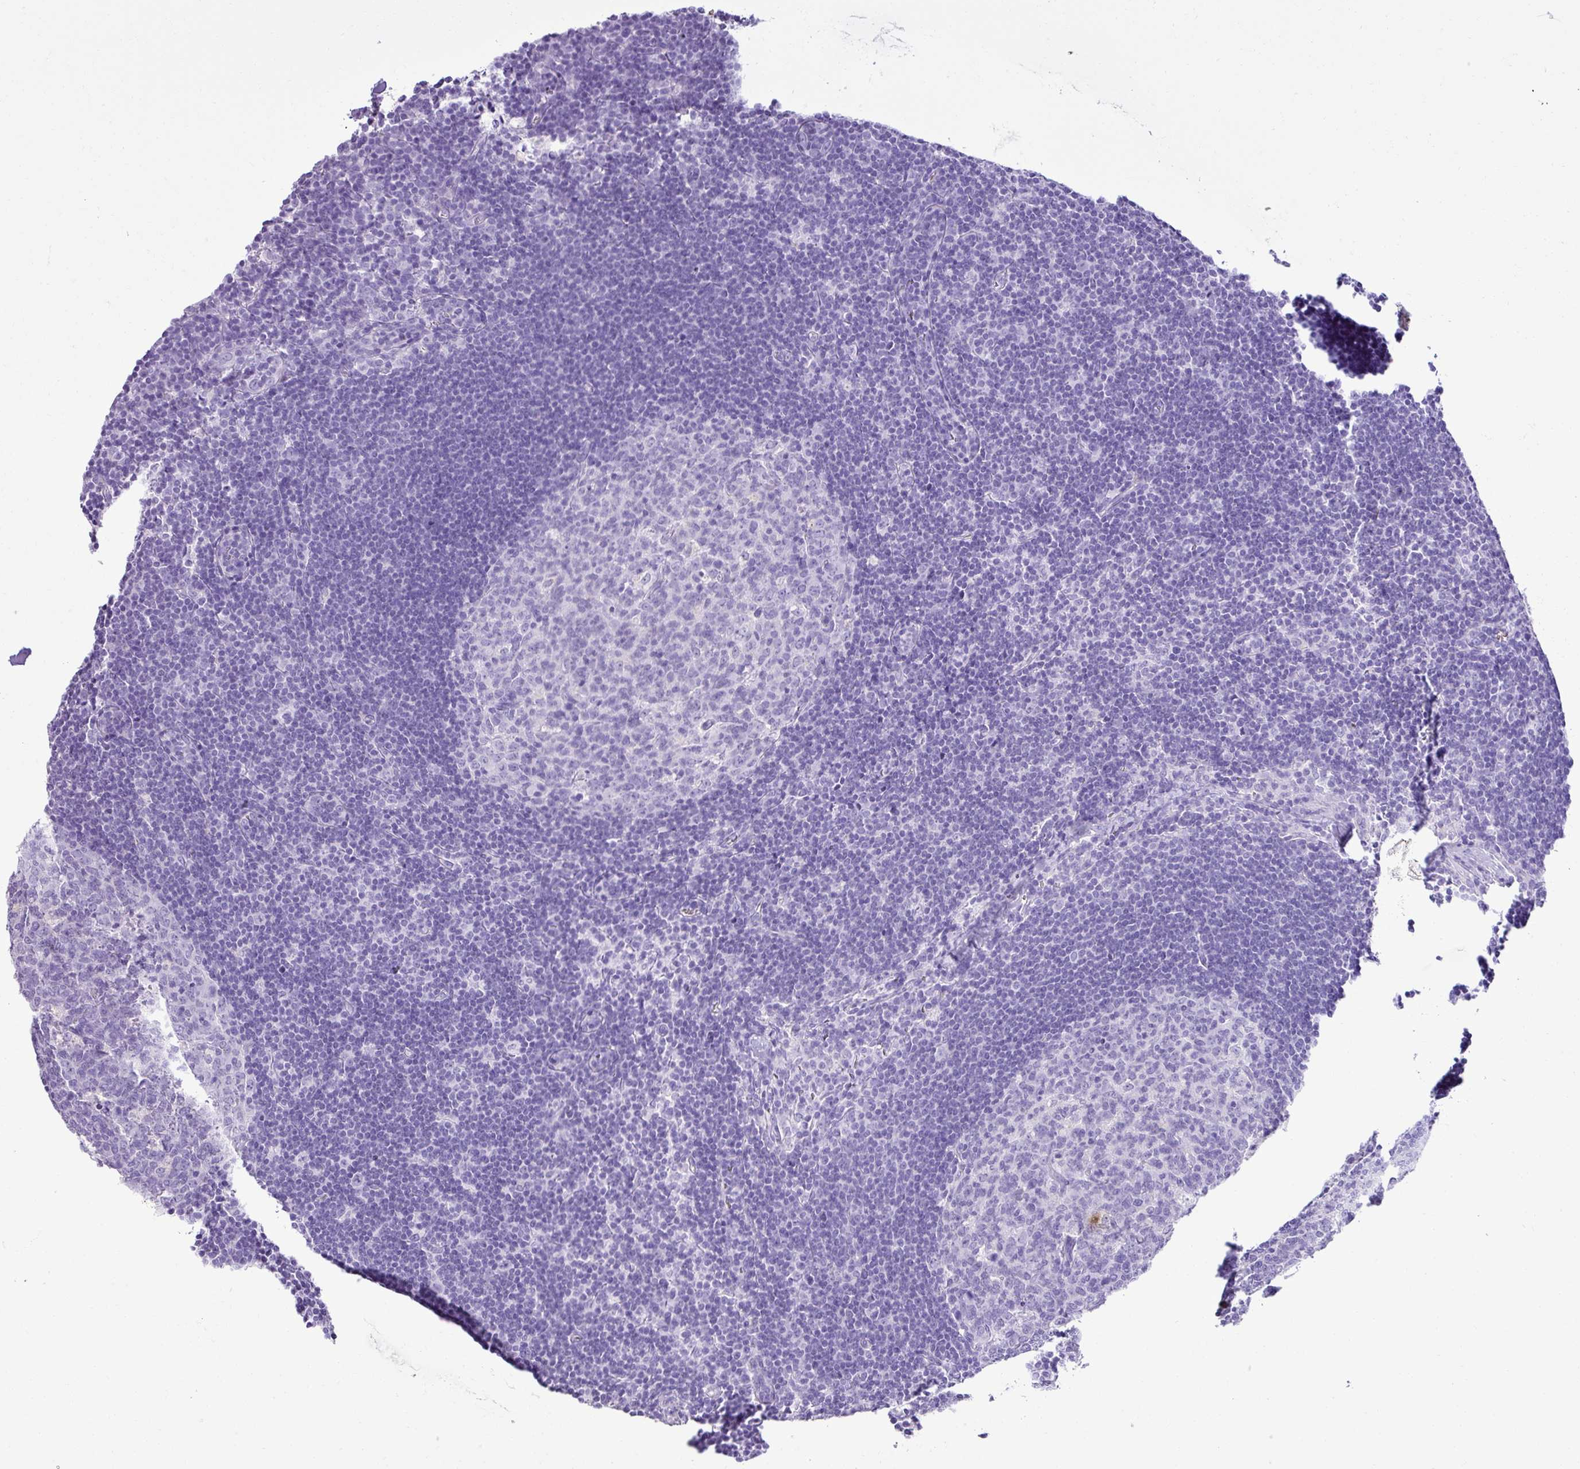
{"staining": {"intensity": "negative", "quantity": "none", "location": "none"}, "tissue": "lymph node", "cell_type": "Germinal center cells", "image_type": "normal", "snomed": [{"axis": "morphology", "description": "Normal tissue, NOS"}, {"axis": "topography", "description": "Lymph node"}], "caption": "Photomicrograph shows no protein expression in germinal center cells of normal lymph node.", "gene": "ZSCAN5A", "patient": {"sex": "female", "age": 29}}